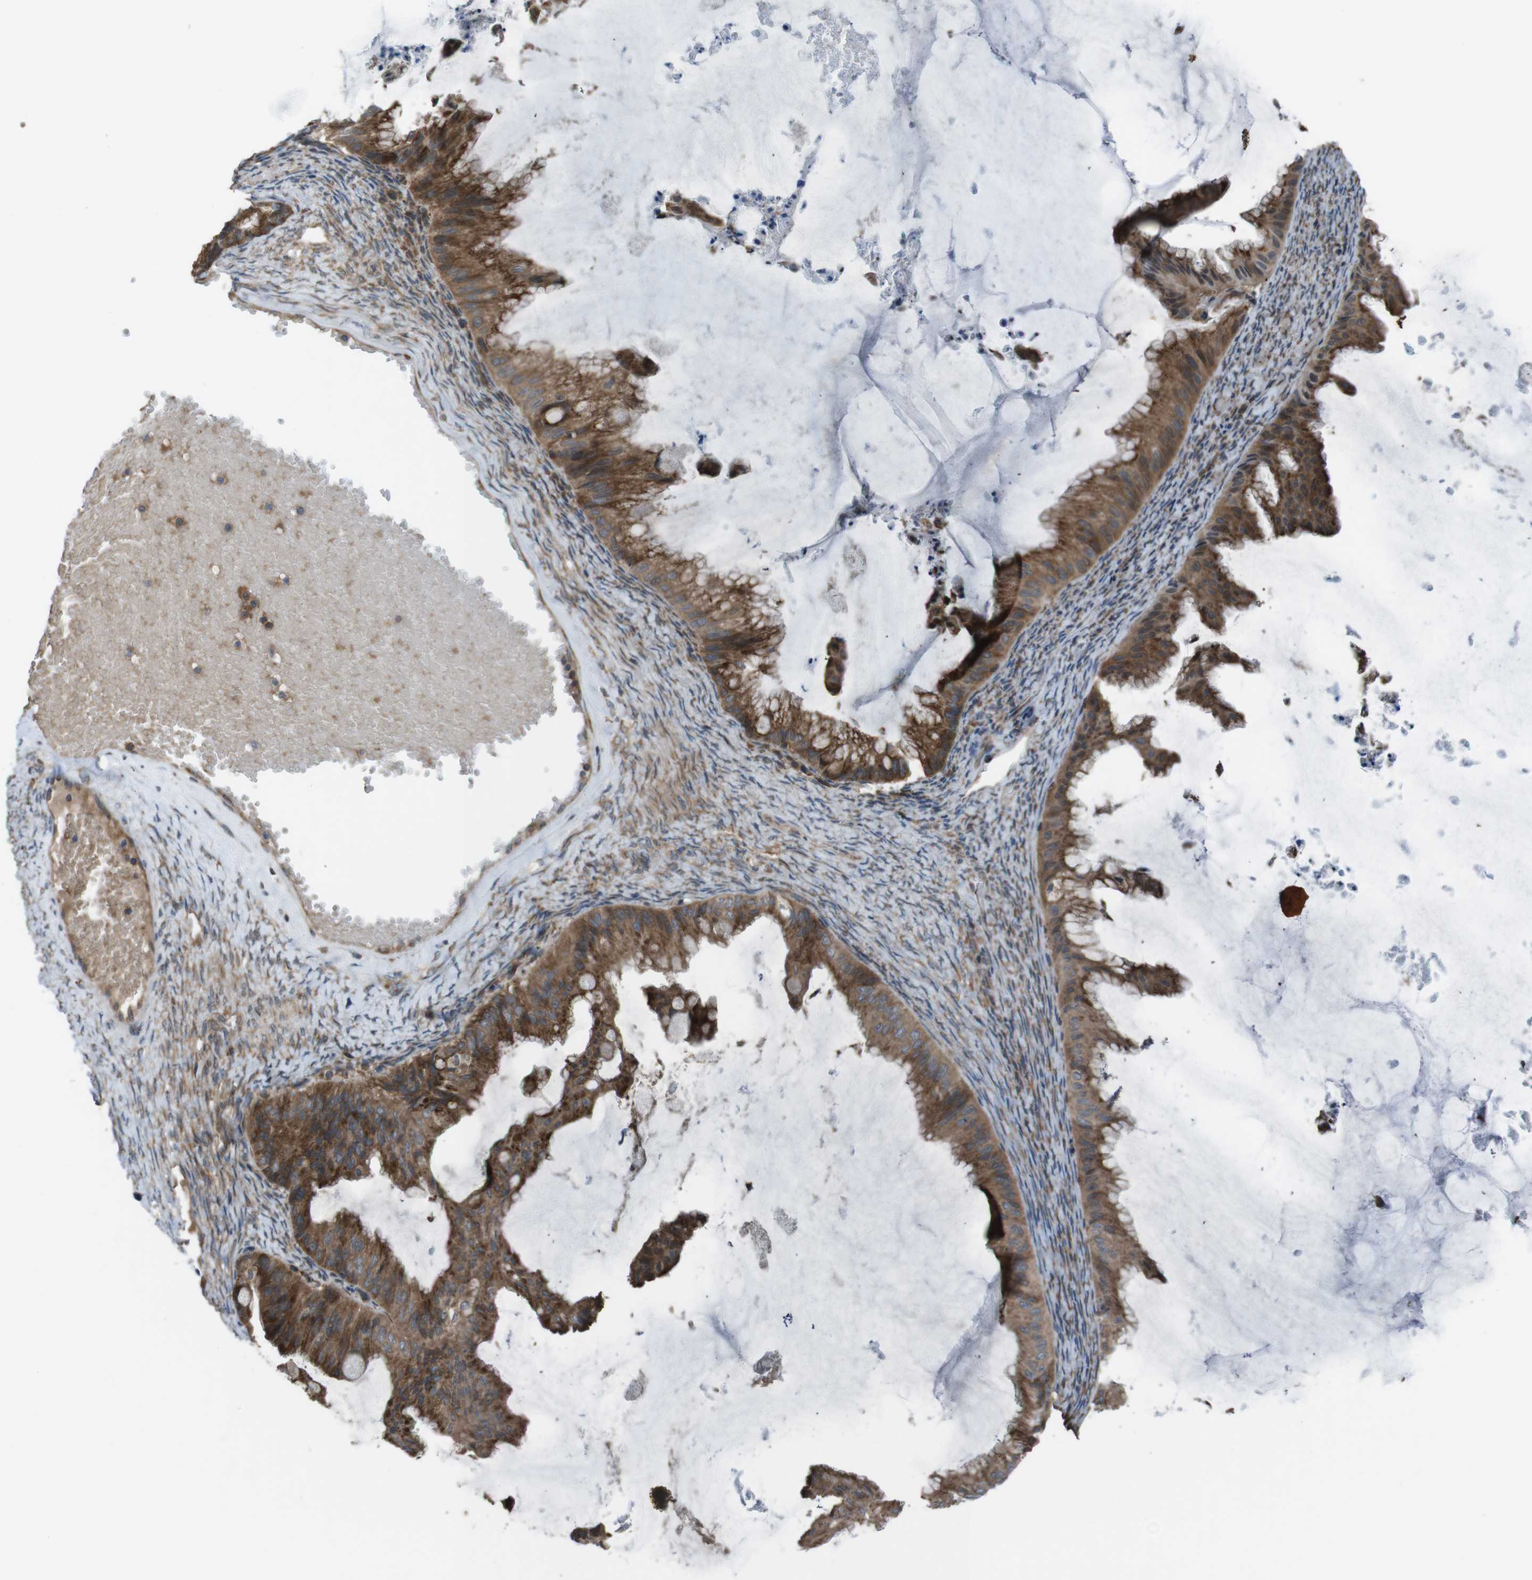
{"staining": {"intensity": "moderate", "quantity": ">75%", "location": "cytoplasmic/membranous"}, "tissue": "ovarian cancer", "cell_type": "Tumor cells", "image_type": "cancer", "snomed": [{"axis": "morphology", "description": "Cystadenocarcinoma, mucinous, NOS"}, {"axis": "topography", "description": "Ovary"}], "caption": "This is an image of immunohistochemistry staining of mucinous cystadenocarcinoma (ovarian), which shows moderate positivity in the cytoplasmic/membranous of tumor cells.", "gene": "SSR3", "patient": {"sex": "female", "age": 61}}